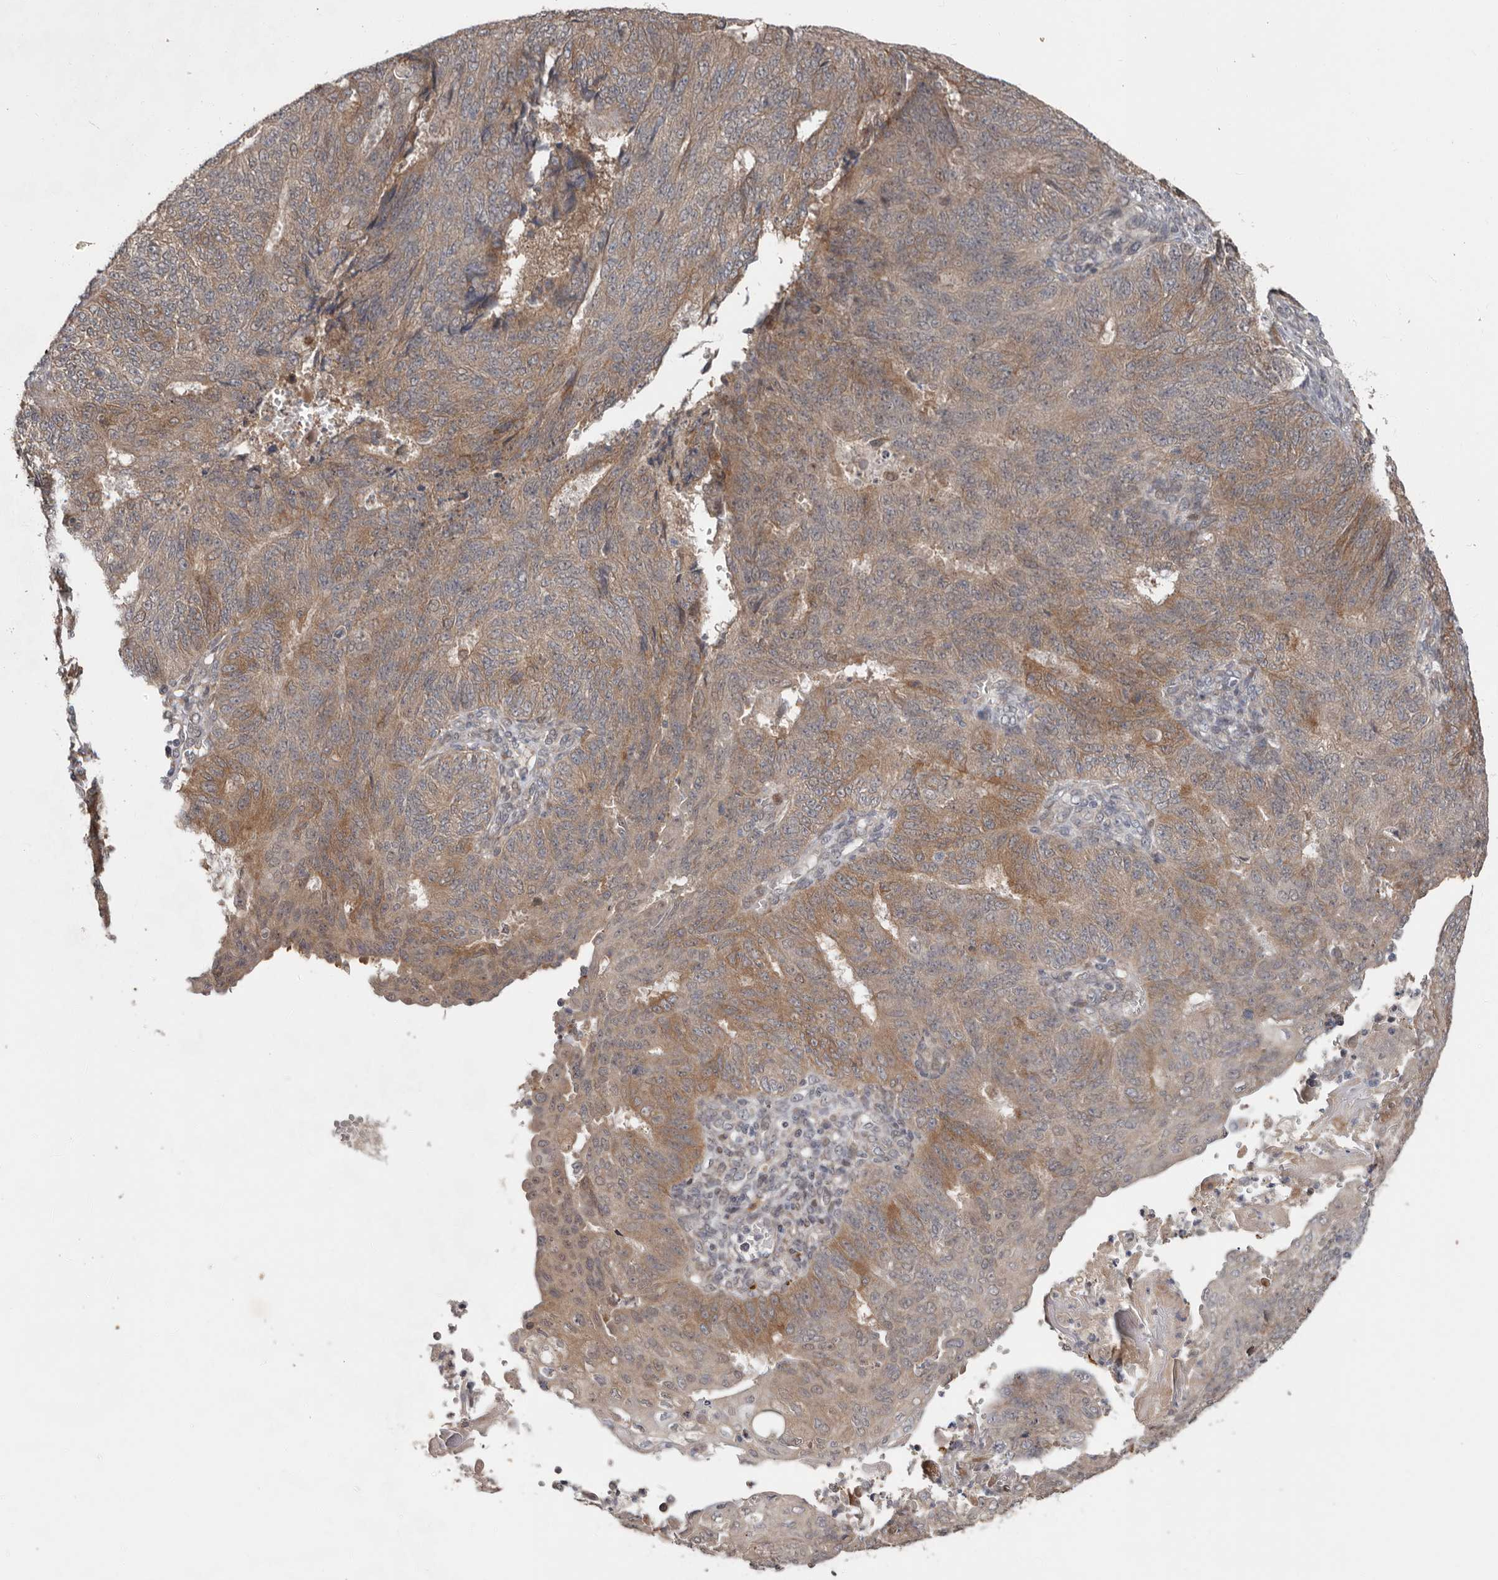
{"staining": {"intensity": "moderate", "quantity": ">75%", "location": "cytoplasmic/membranous"}, "tissue": "endometrial cancer", "cell_type": "Tumor cells", "image_type": "cancer", "snomed": [{"axis": "morphology", "description": "Adenocarcinoma, NOS"}, {"axis": "topography", "description": "Endometrium"}], "caption": "The photomicrograph exhibits immunohistochemical staining of endometrial adenocarcinoma. There is moderate cytoplasmic/membranous positivity is seen in about >75% of tumor cells.", "gene": "CHML", "patient": {"sex": "female", "age": 32}}